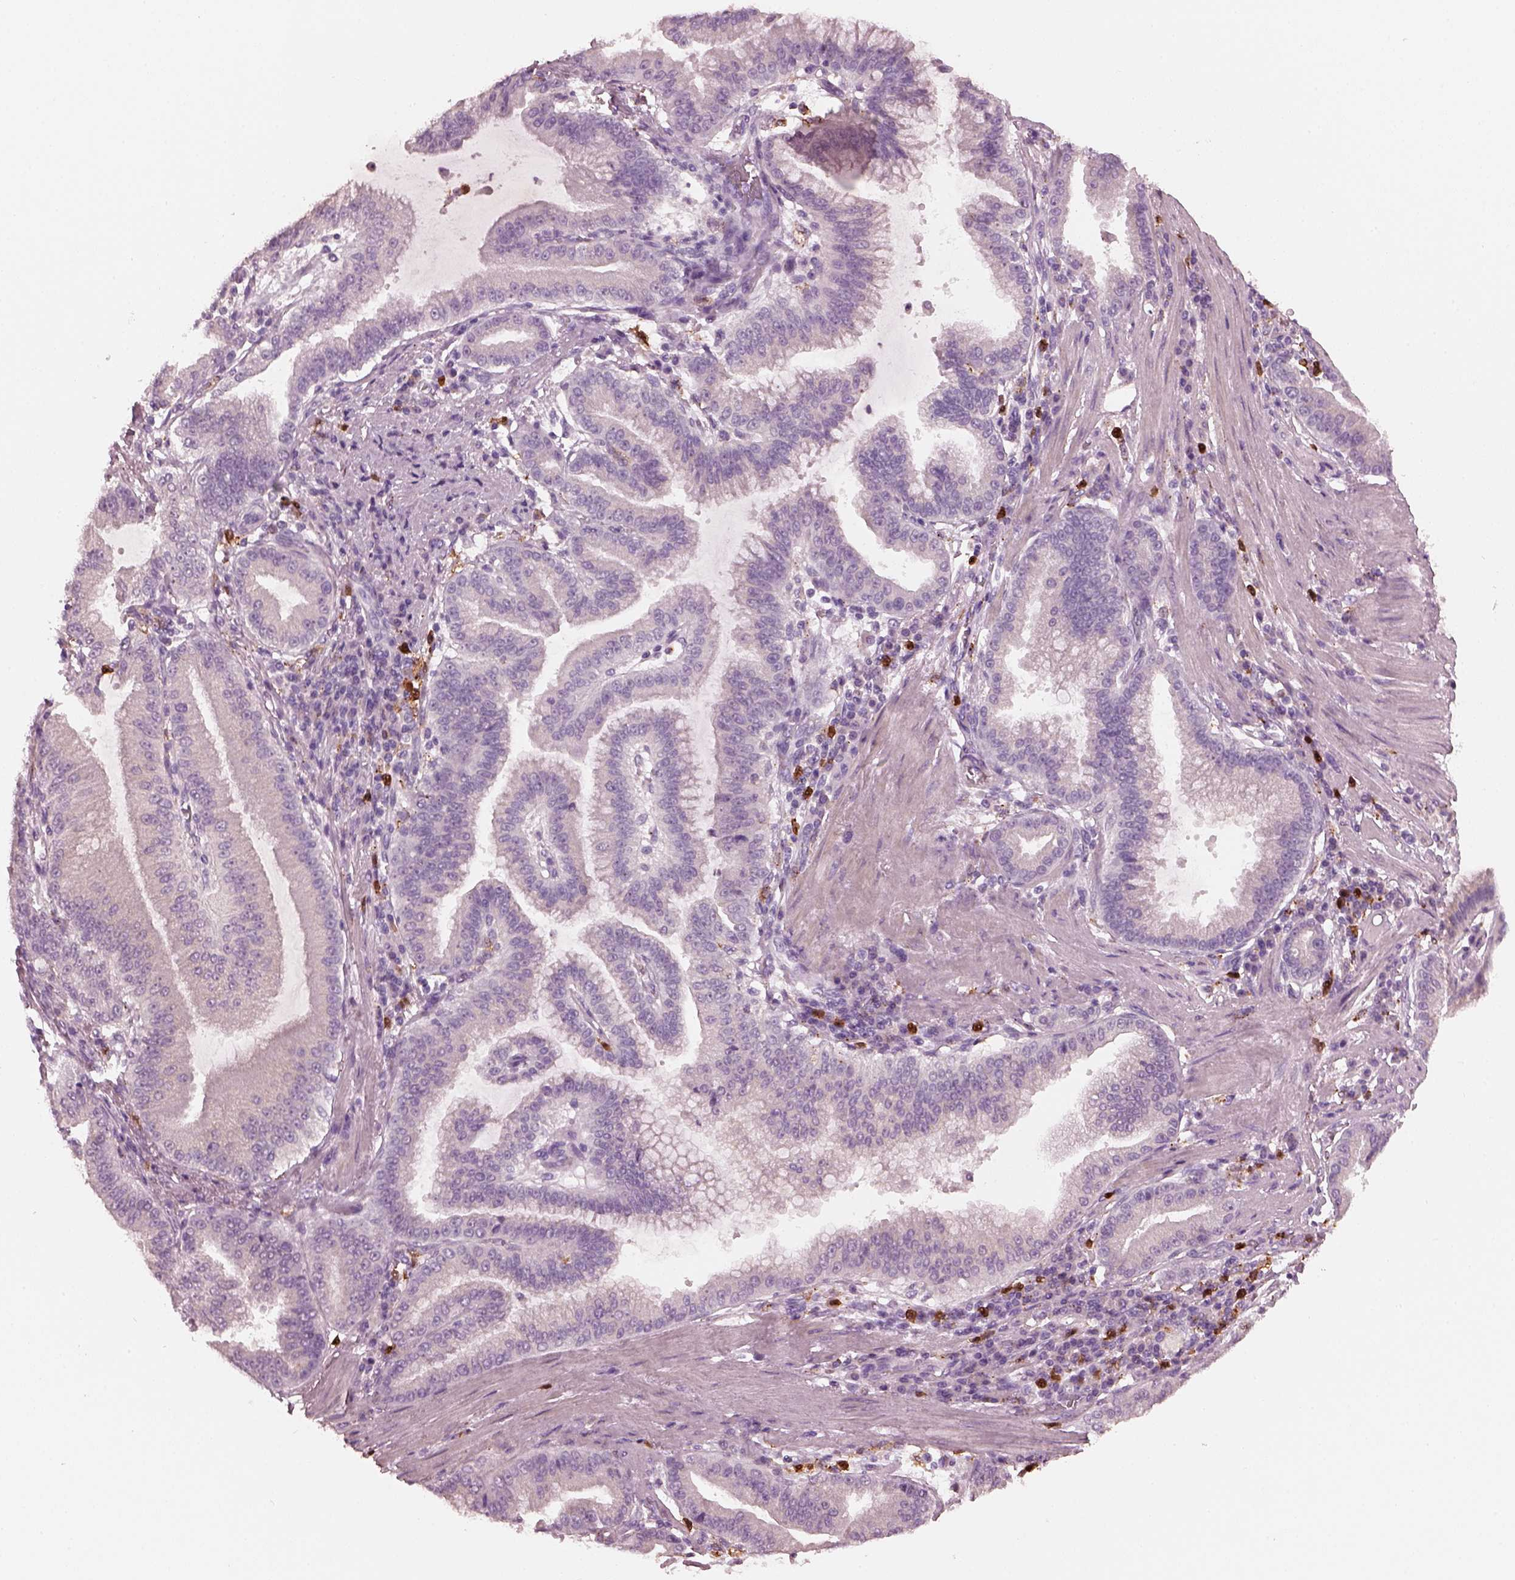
{"staining": {"intensity": "negative", "quantity": "none", "location": "none"}, "tissue": "stomach cancer", "cell_type": "Tumor cells", "image_type": "cancer", "snomed": [{"axis": "morphology", "description": "Adenocarcinoma, NOS"}, {"axis": "topography", "description": "Stomach"}], "caption": "This is an IHC photomicrograph of stomach cancer (adenocarcinoma). There is no staining in tumor cells.", "gene": "SLAMF8", "patient": {"sex": "male", "age": 83}}